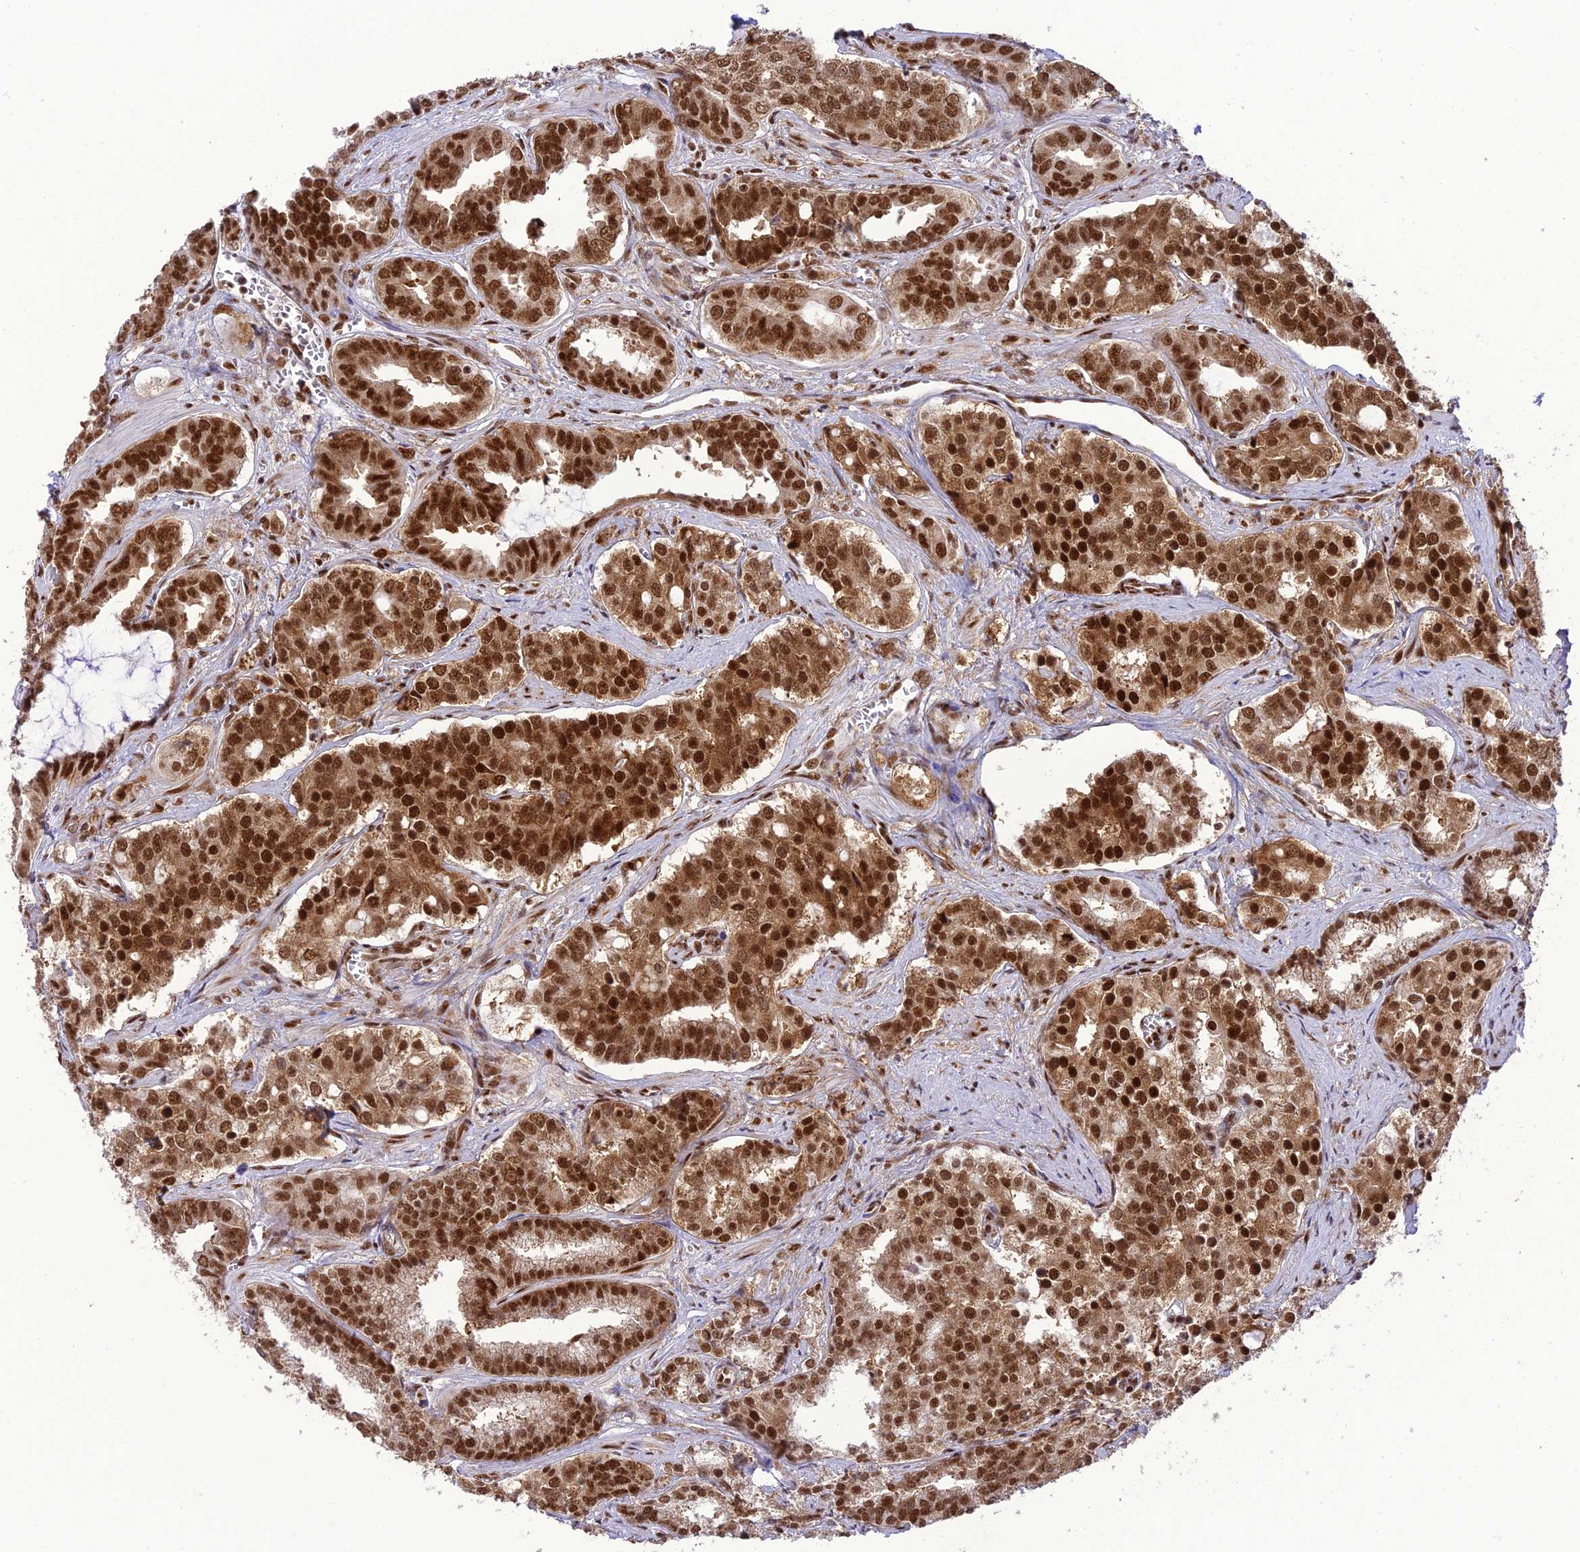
{"staining": {"intensity": "strong", "quantity": ">75%", "location": "cytoplasmic/membranous,nuclear"}, "tissue": "prostate cancer", "cell_type": "Tumor cells", "image_type": "cancer", "snomed": [{"axis": "morphology", "description": "Adenocarcinoma, High grade"}, {"axis": "topography", "description": "Prostate"}], "caption": "Prostate cancer stained for a protein reveals strong cytoplasmic/membranous and nuclear positivity in tumor cells.", "gene": "DDX1", "patient": {"sex": "male", "age": 67}}